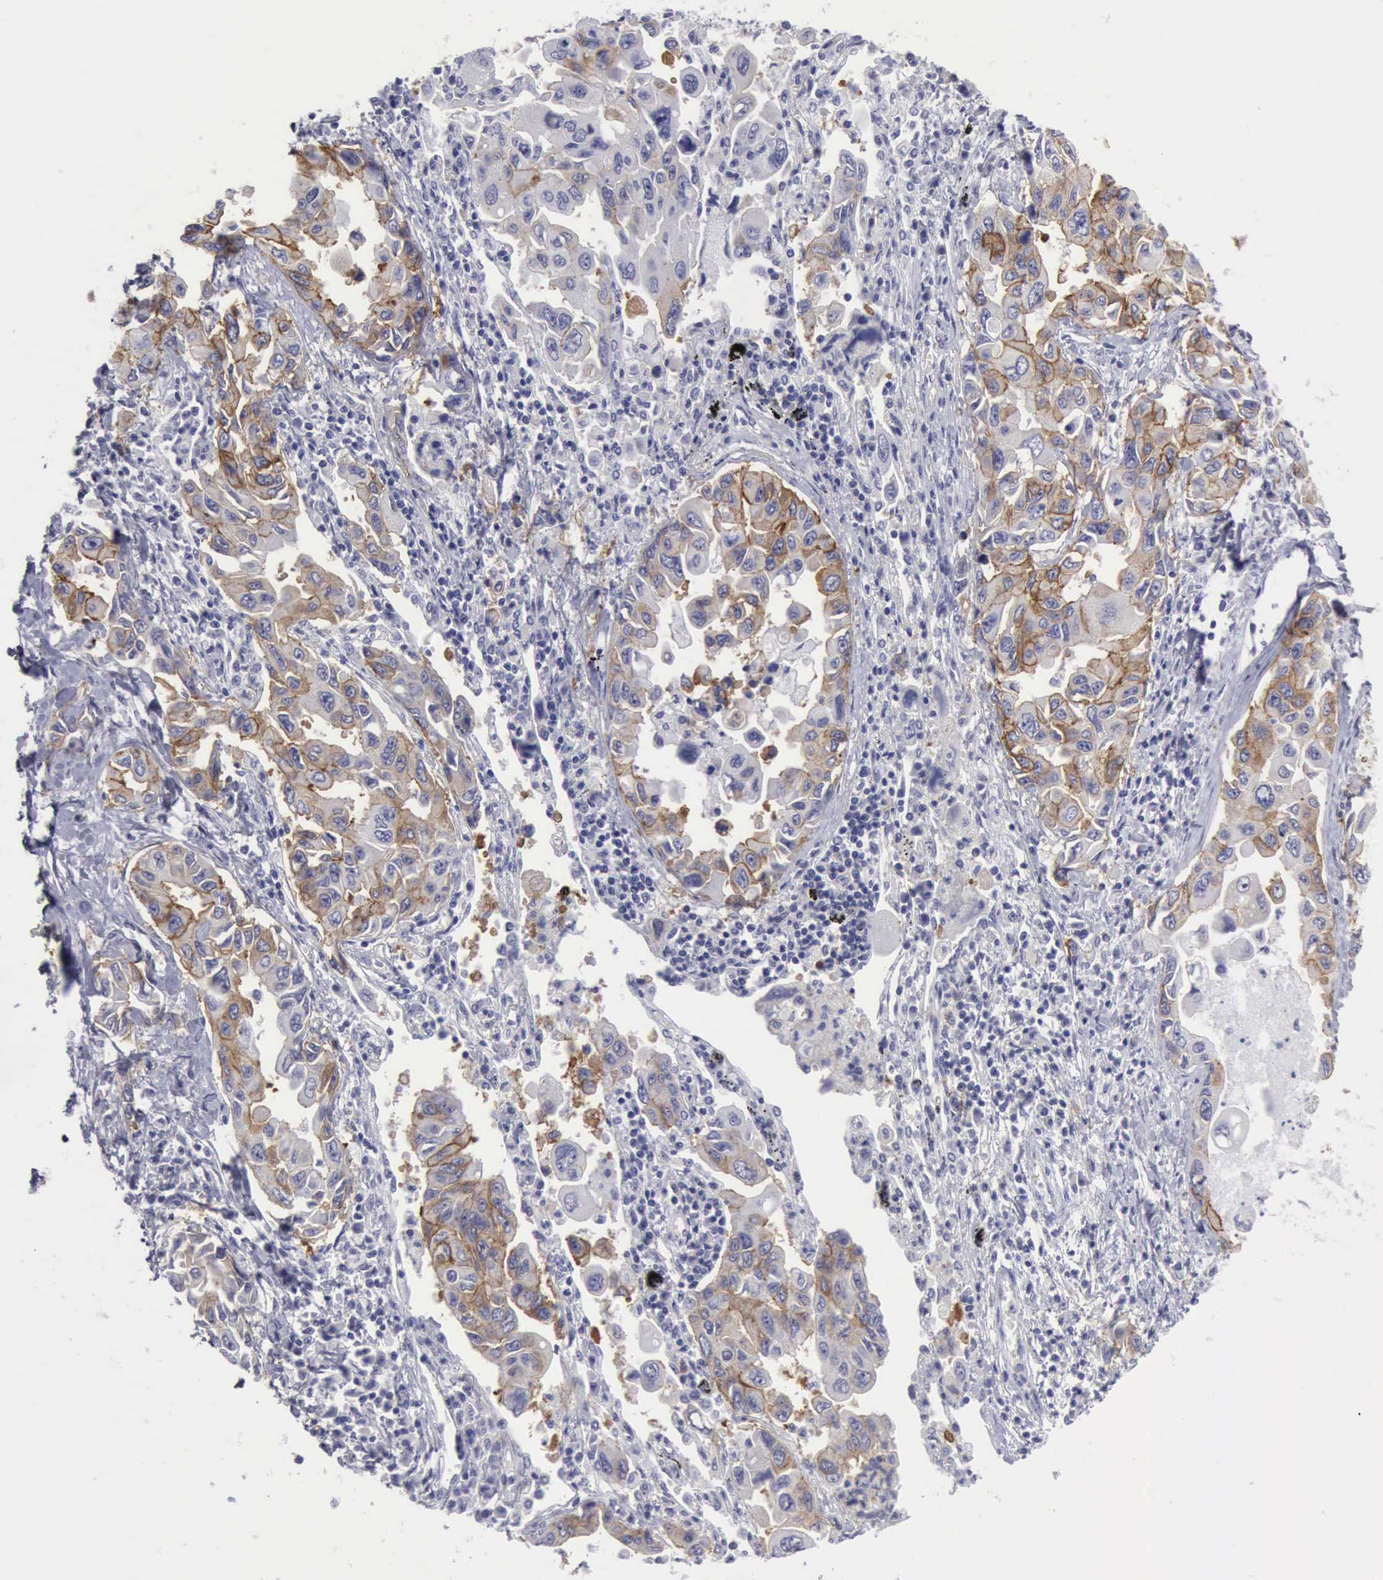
{"staining": {"intensity": "moderate", "quantity": ">75%", "location": "cytoplasmic/membranous"}, "tissue": "lung cancer", "cell_type": "Tumor cells", "image_type": "cancer", "snomed": [{"axis": "morphology", "description": "Adenocarcinoma, NOS"}, {"axis": "topography", "description": "Lung"}], "caption": "IHC histopathology image of lung adenocarcinoma stained for a protein (brown), which displays medium levels of moderate cytoplasmic/membranous staining in about >75% of tumor cells.", "gene": "TFRC", "patient": {"sex": "male", "age": 64}}